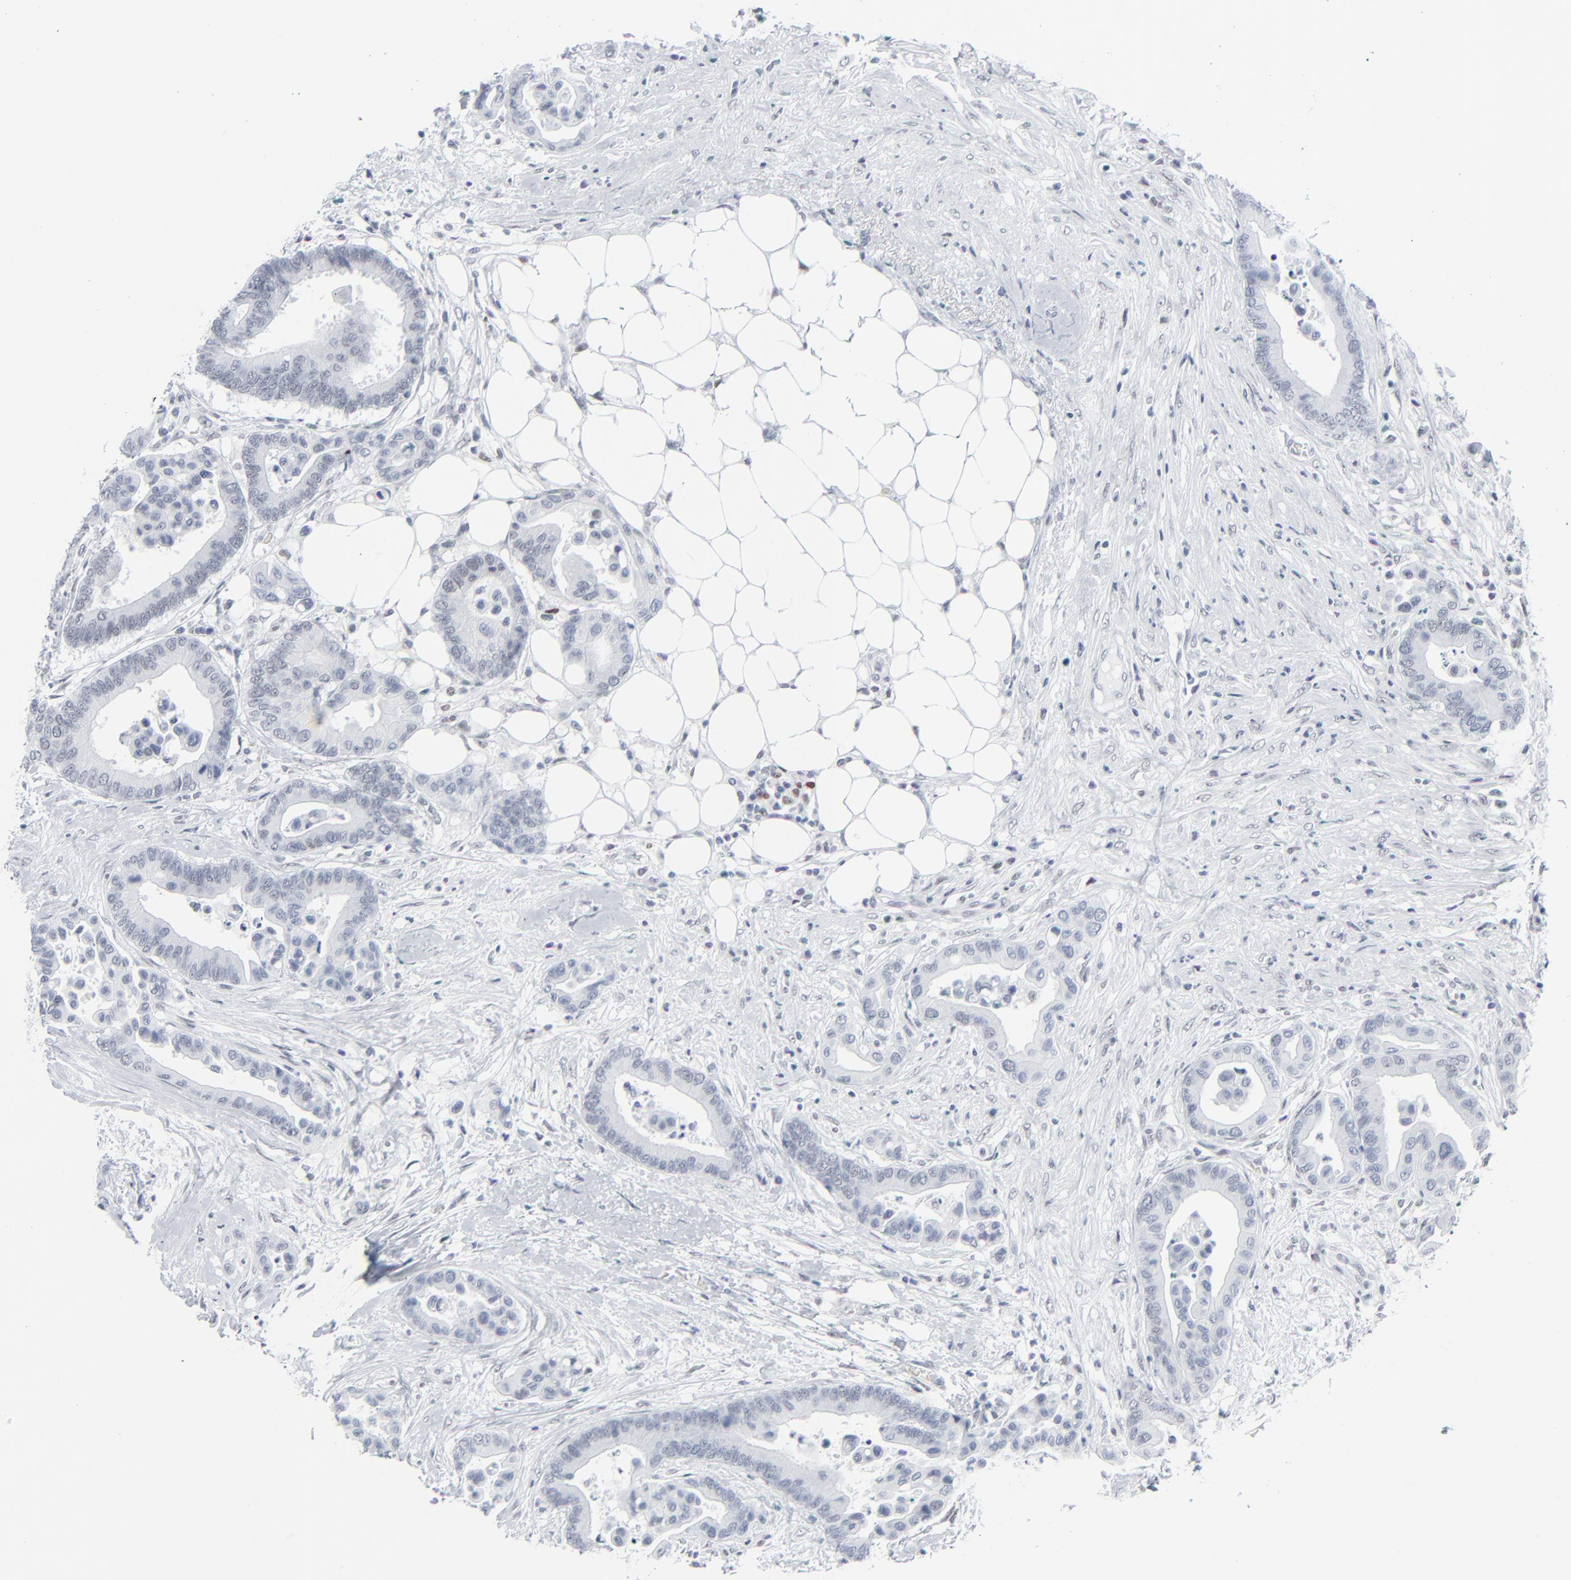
{"staining": {"intensity": "negative", "quantity": "none", "location": "none"}, "tissue": "colorectal cancer", "cell_type": "Tumor cells", "image_type": "cancer", "snomed": [{"axis": "morphology", "description": "Adenocarcinoma, NOS"}, {"axis": "topography", "description": "Colon"}], "caption": "Human colorectal cancer (adenocarcinoma) stained for a protein using immunohistochemistry (IHC) displays no positivity in tumor cells.", "gene": "SIRT1", "patient": {"sex": "male", "age": 82}}